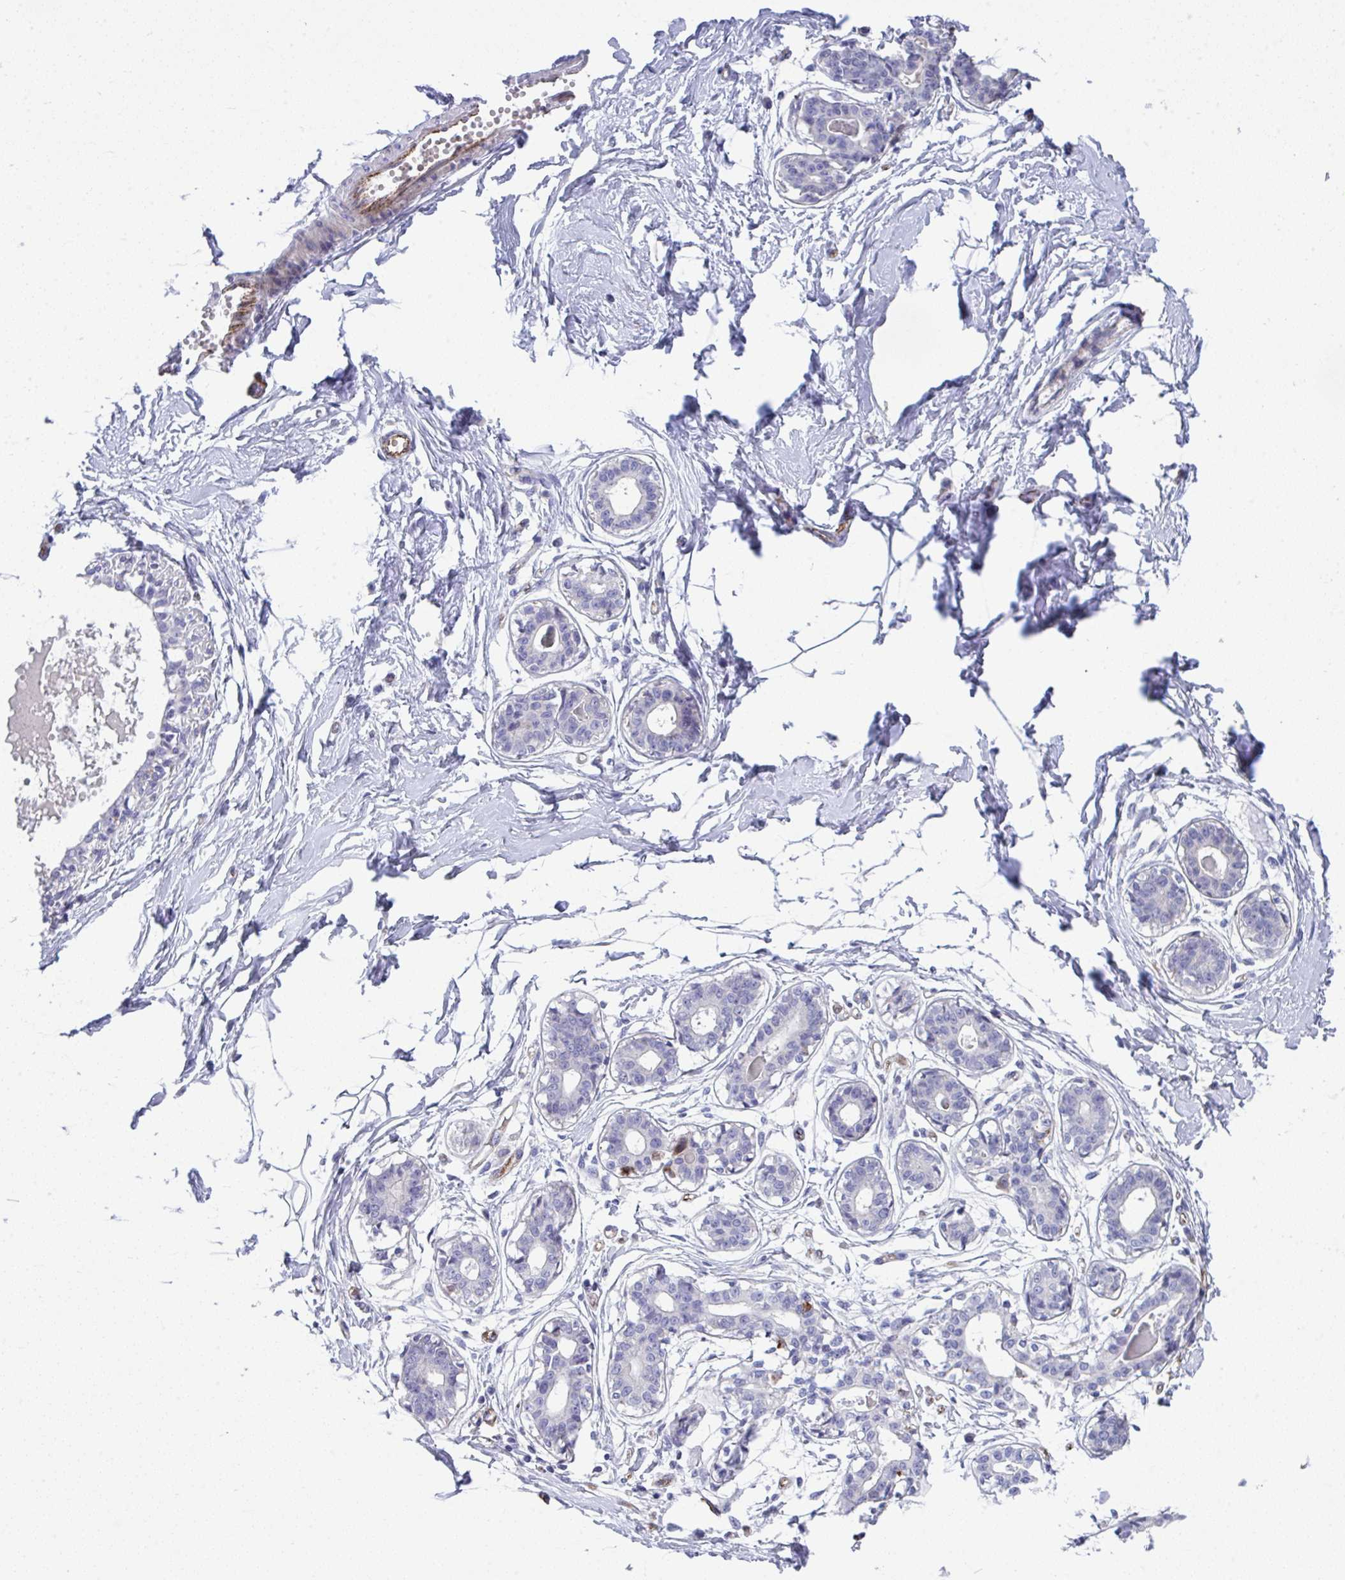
{"staining": {"intensity": "negative", "quantity": "none", "location": "none"}, "tissue": "breast", "cell_type": "Adipocytes", "image_type": "normal", "snomed": [{"axis": "morphology", "description": "Normal tissue, NOS"}, {"axis": "topography", "description": "Breast"}], "caption": "Immunohistochemistry (IHC) histopathology image of benign human breast stained for a protein (brown), which demonstrates no staining in adipocytes. Brightfield microscopy of IHC stained with DAB (3,3'-diaminobenzidine) (brown) and hematoxylin (blue), captured at high magnification.", "gene": "TOR1AIP2", "patient": {"sex": "female", "age": 45}}